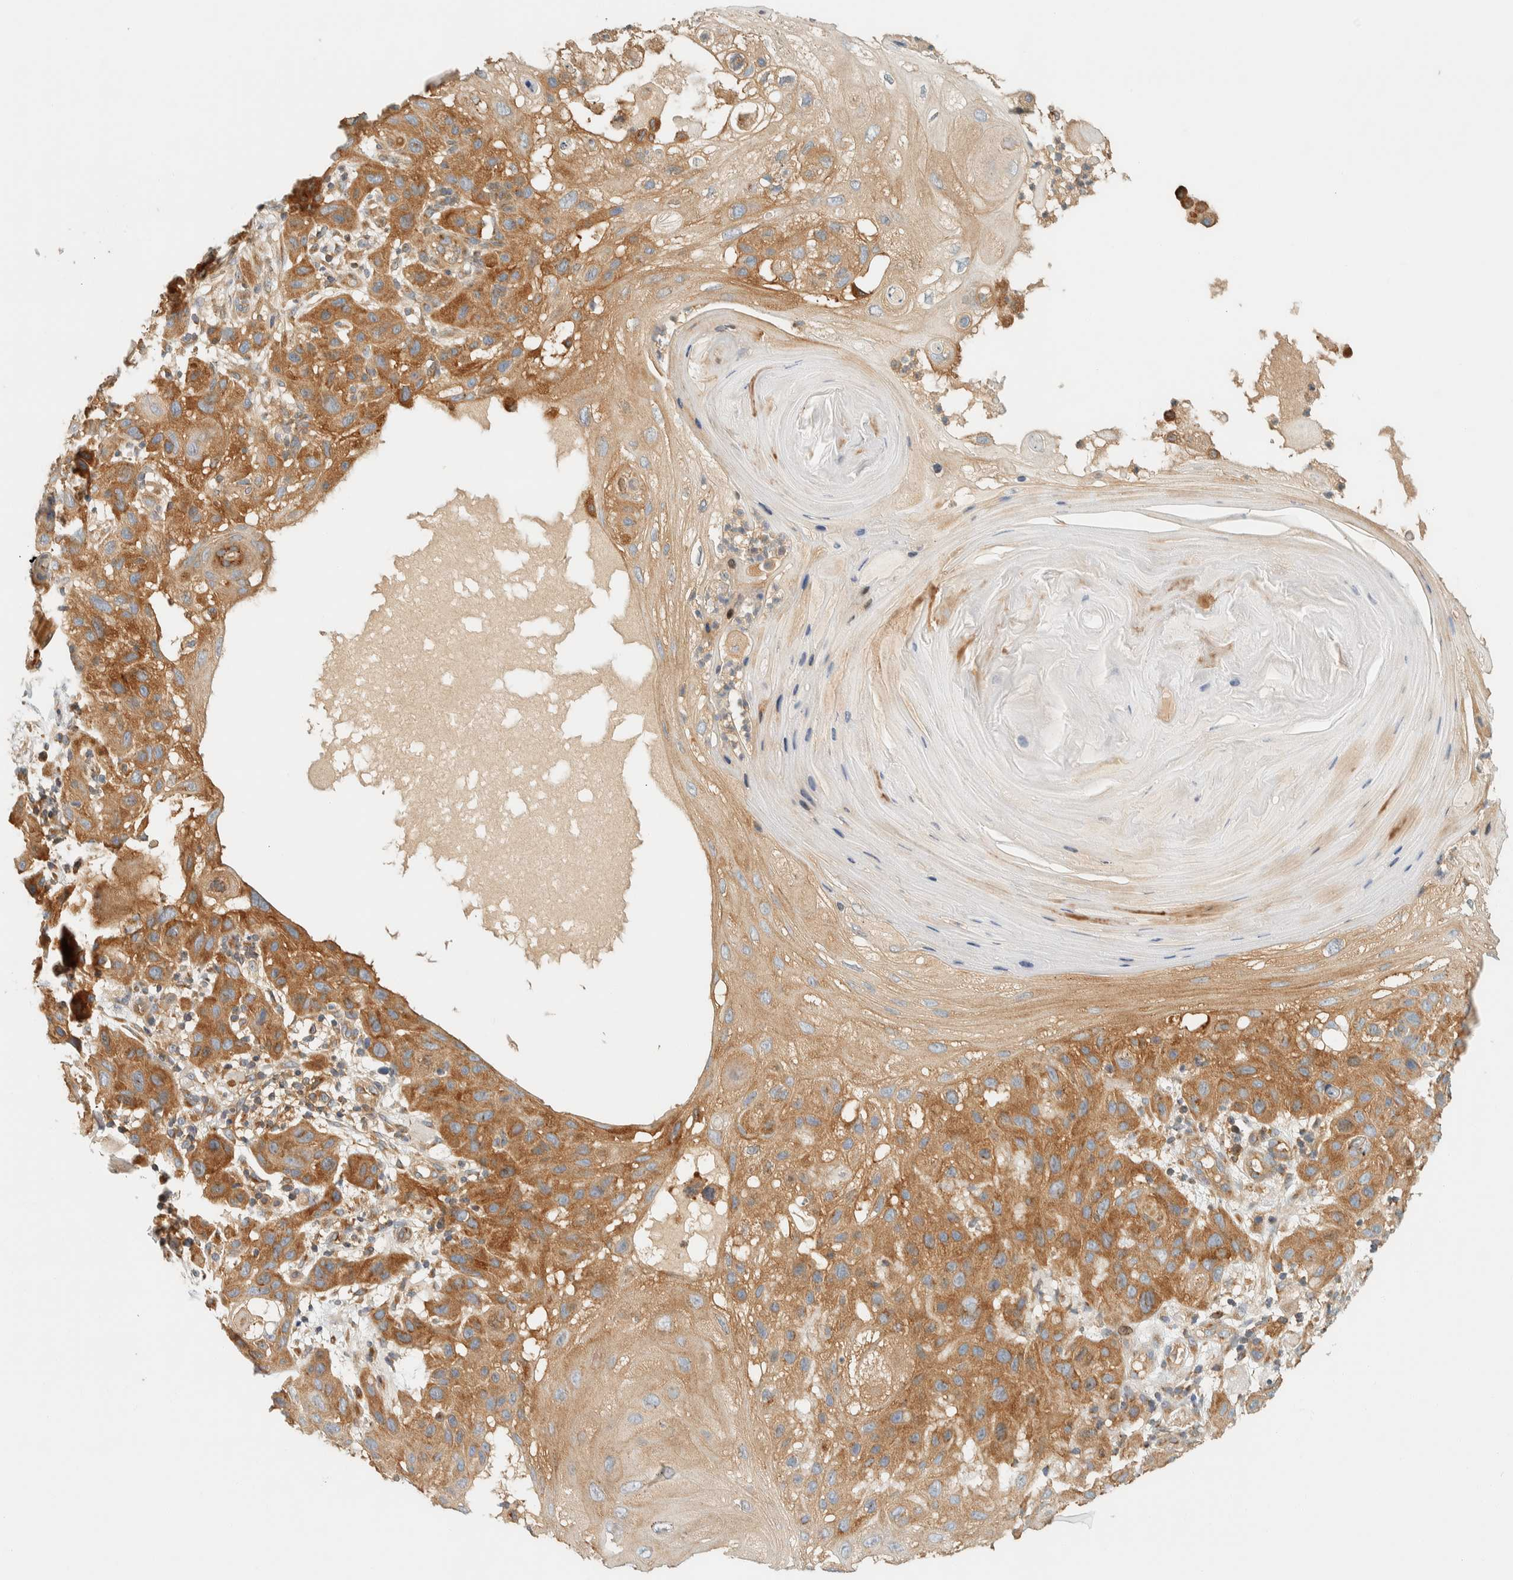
{"staining": {"intensity": "moderate", "quantity": ">75%", "location": "cytoplasmic/membranous"}, "tissue": "skin cancer", "cell_type": "Tumor cells", "image_type": "cancer", "snomed": [{"axis": "morphology", "description": "Squamous cell carcinoma, NOS"}, {"axis": "topography", "description": "Skin"}], "caption": "A medium amount of moderate cytoplasmic/membranous staining is present in approximately >75% of tumor cells in skin cancer tissue. The staining was performed using DAB, with brown indicating positive protein expression. Nuclei are stained blue with hematoxylin.", "gene": "ARFGEF1", "patient": {"sex": "female", "age": 96}}